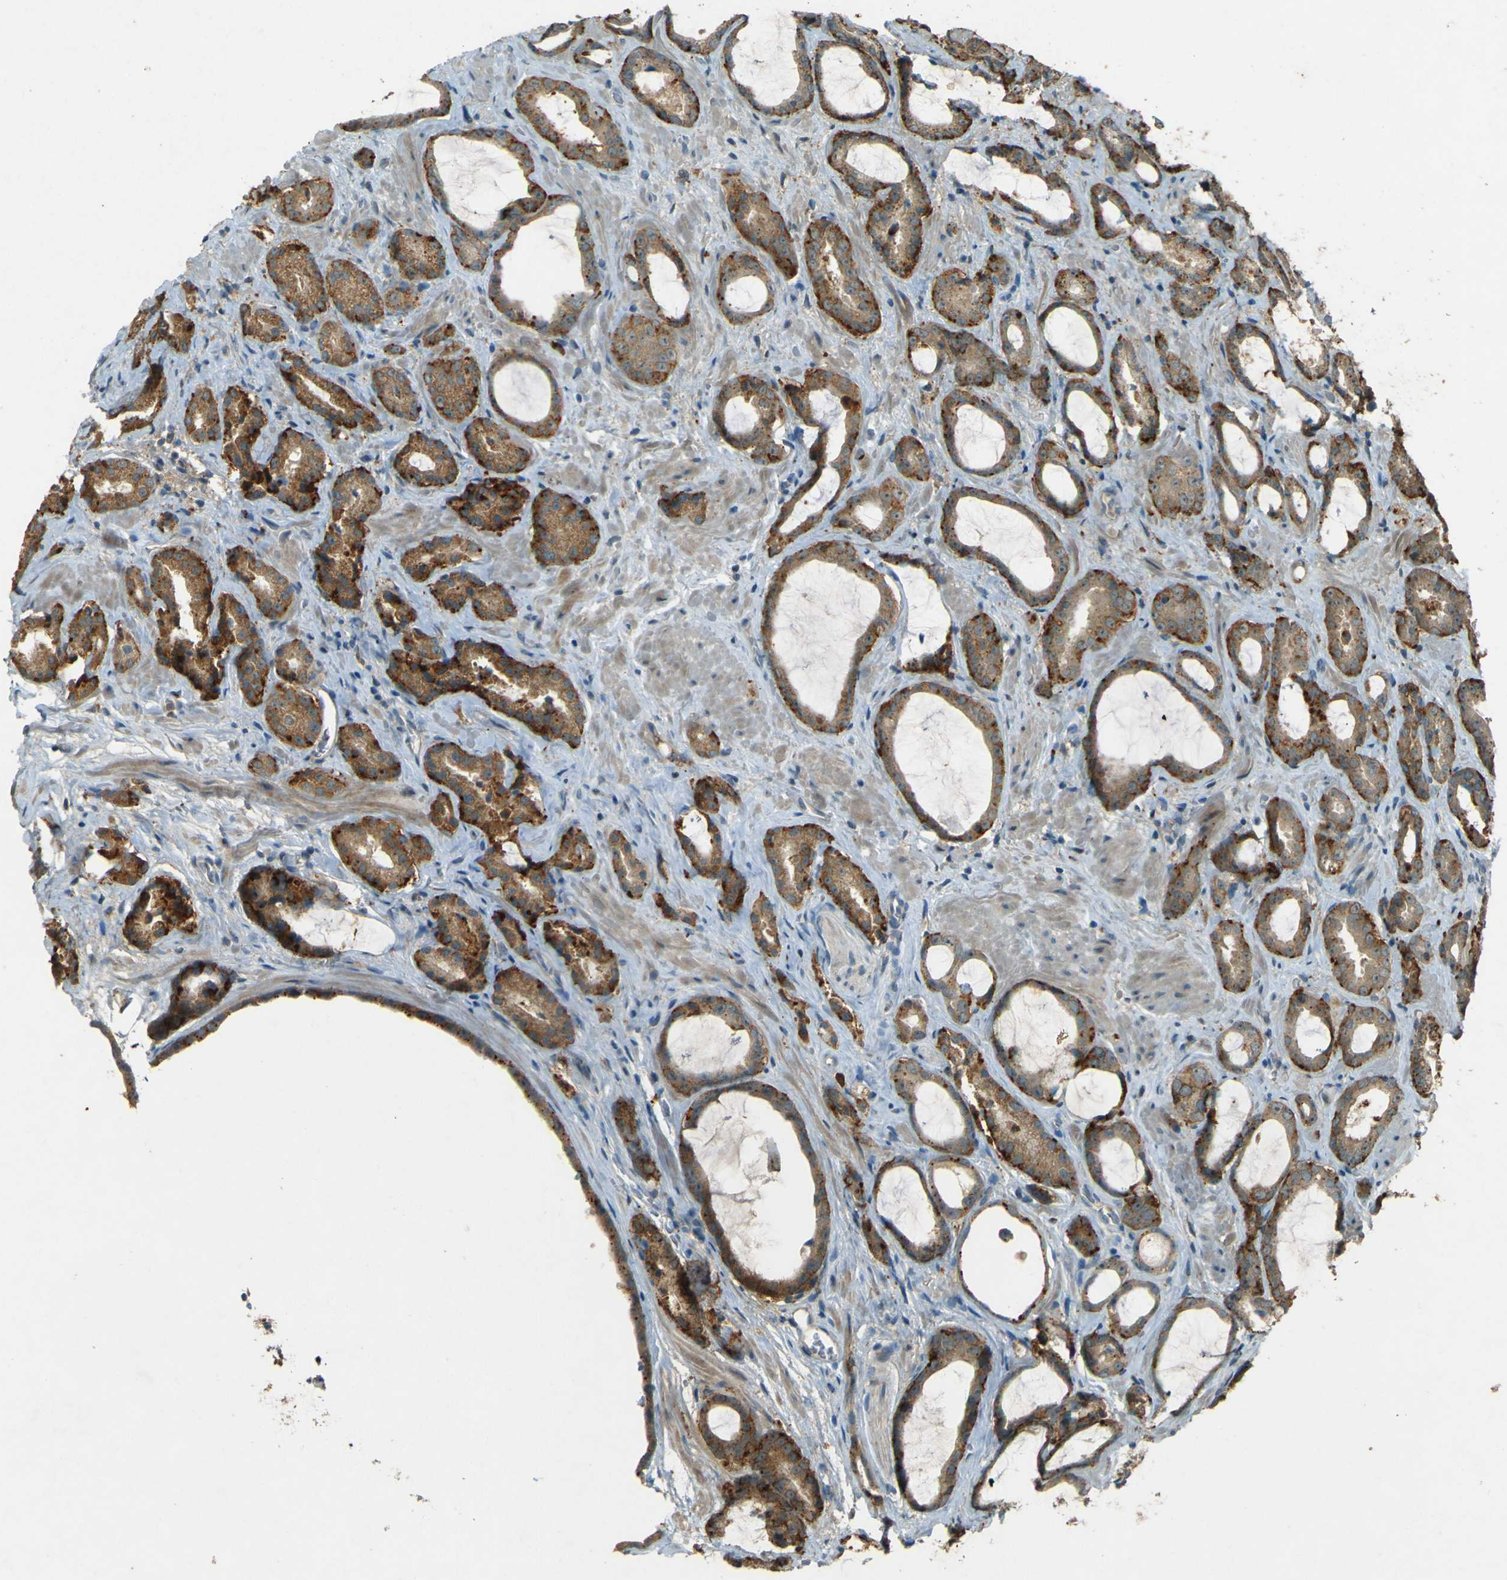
{"staining": {"intensity": "strong", "quantity": "25%-75%", "location": "cytoplasmic/membranous"}, "tissue": "prostate cancer", "cell_type": "Tumor cells", "image_type": "cancer", "snomed": [{"axis": "morphology", "description": "Adenocarcinoma, Low grade"}, {"axis": "topography", "description": "Prostate"}], "caption": "Immunohistochemistry staining of adenocarcinoma (low-grade) (prostate), which exhibits high levels of strong cytoplasmic/membranous expression in approximately 25%-75% of tumor cells indicating strong cytoplasmic/membranous protein staining. The staining was performed using DAB (brown) for protein detection and nuclei were counterstained in hematoxylin (blue).", "gene": "MPDZ", "patient": {"sex": "male", "age": 60}}